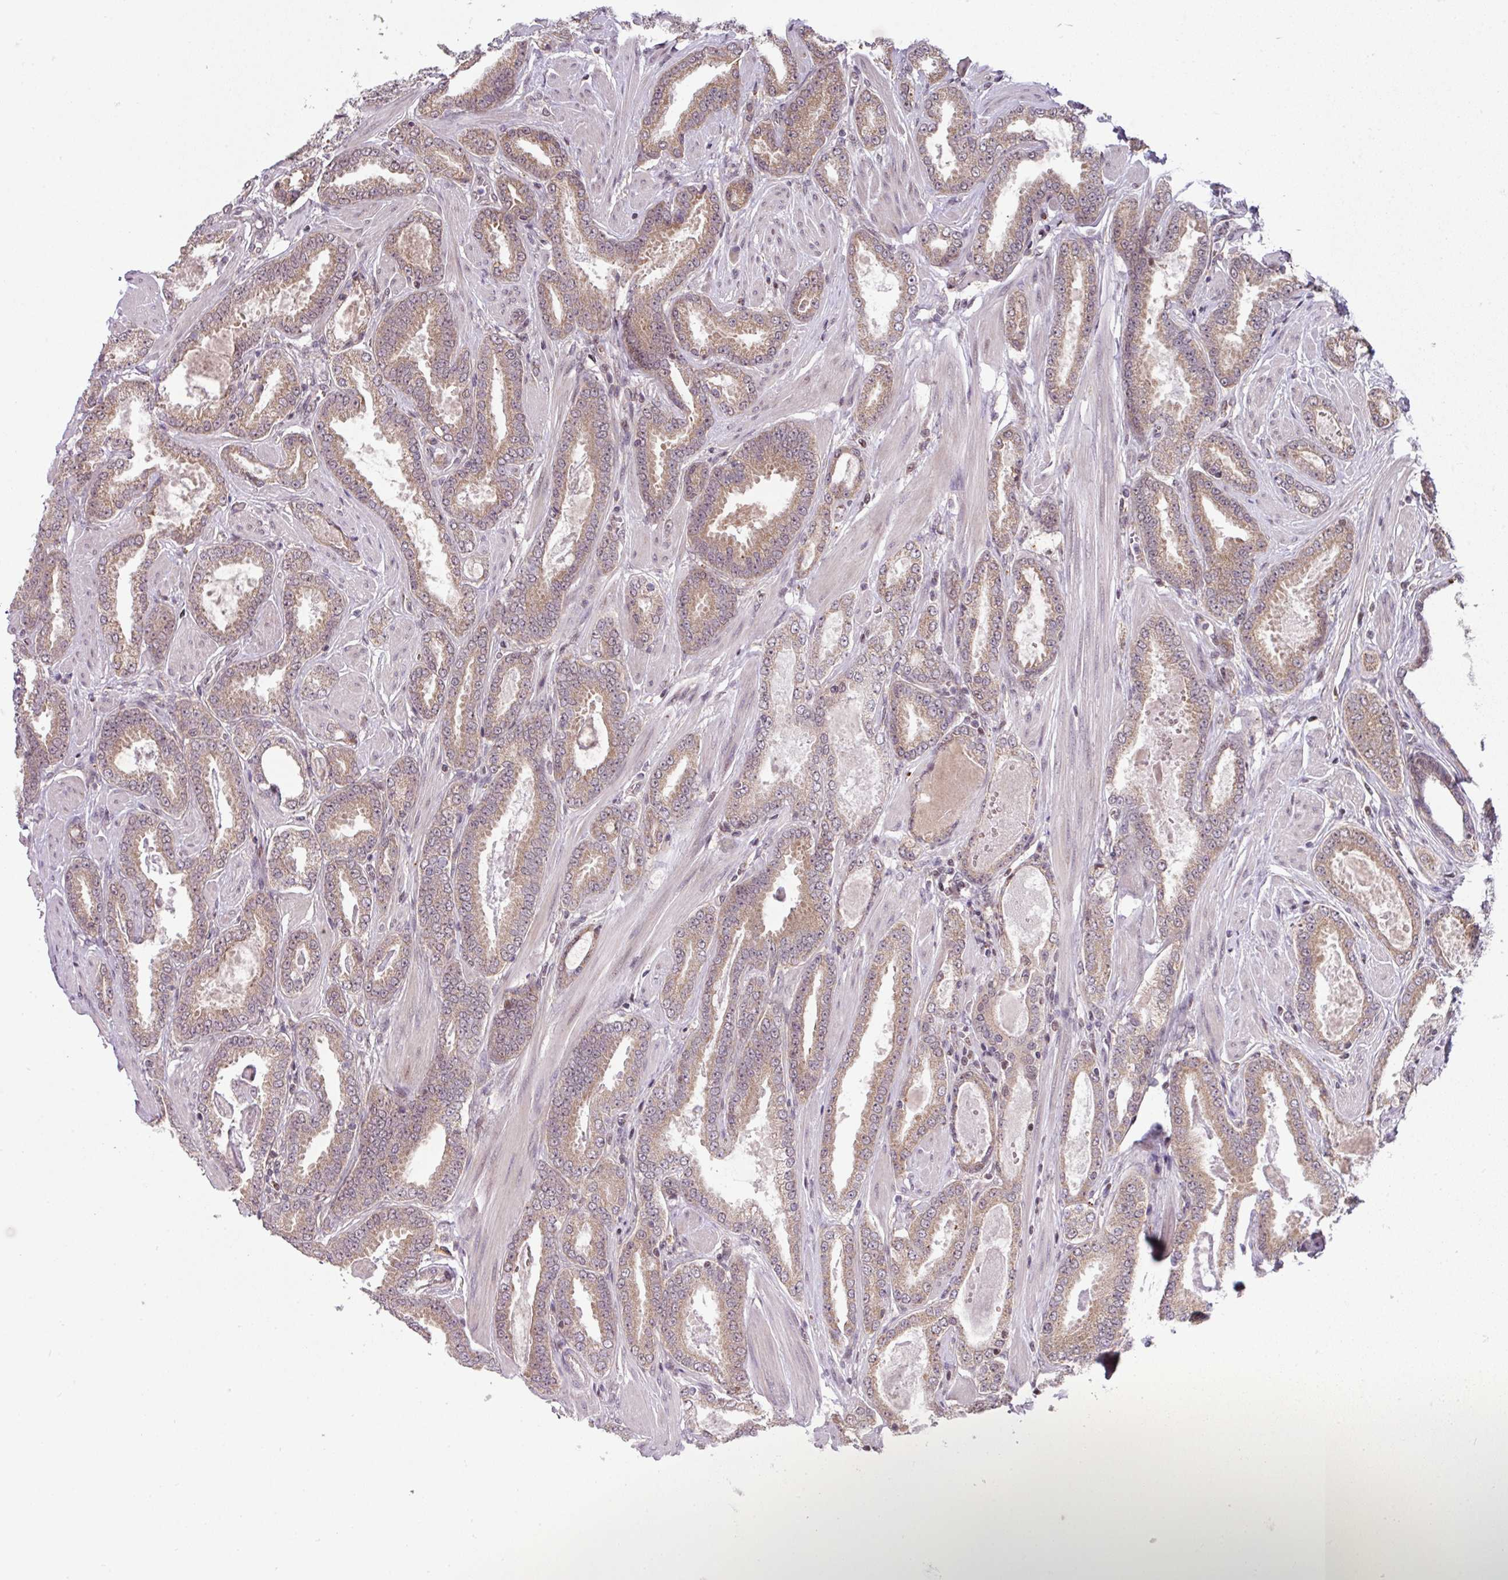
{"staining": {"intensity": "moderate", "quantity": ">75%", "location": "cytoplasmic/membranous"}, "tissue": "prostate cancer", "cell_type": "Tumor cells", "image_type": "cancer", "snomed": [{"axis": "morphology", "description": "Adenocarcinoma, Low grade"}, {"axis": "topography", "description": "Prostate"}], "caption": "Tumor cells show medium levels of moderate cytoplasmic/membranous expression in approximately >75% of cells in prostate cancer (adenocarcinoma (low-grade)).", "gene": "PLK1", "patient": {"sex": "male", "age": 42}}